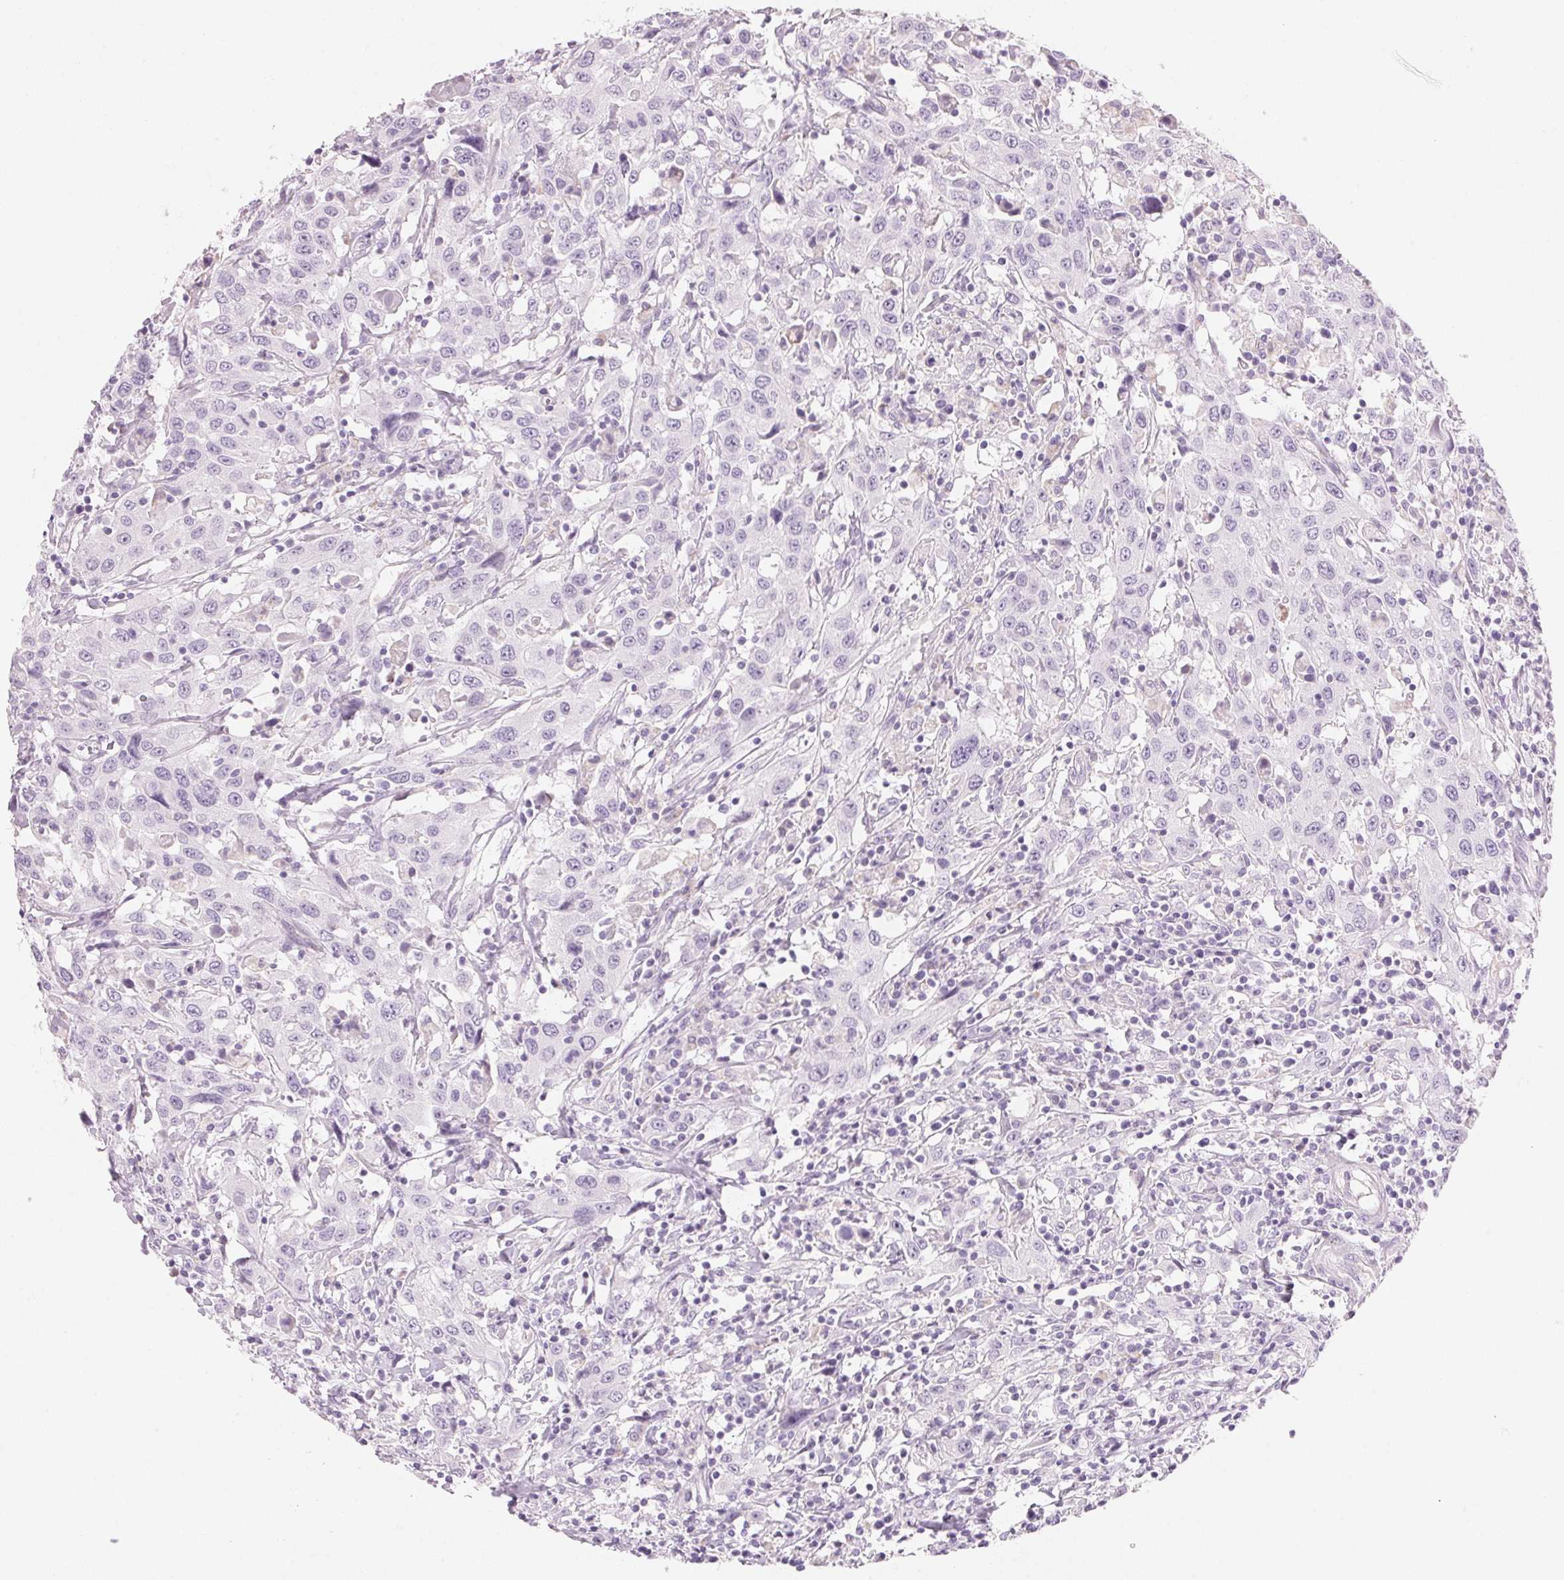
{"staining": {"intensity": "negative", "quantity": "none", "location": "none"}, "tissue": "urothelial cancer", "cell_type": "Tumor cells", "image_type": "cancer", "snomed": [{"axis": "morphology", "description": "Urothelial carcinoma, High grade"}, {"axis": "topography", "description": "Urinary bladder"}], "caption": "Immunohistochemistry of high-grade urothelial carcinoma exhibits no staining in tumor cells. The staining is performed using DAB (3,3'-diaminobenzidine) brown chromogen with nuclei counter-stained in using hematoxylin.", "gene": "HOXB13", "patient": {"sex": "male", "age": 61}}